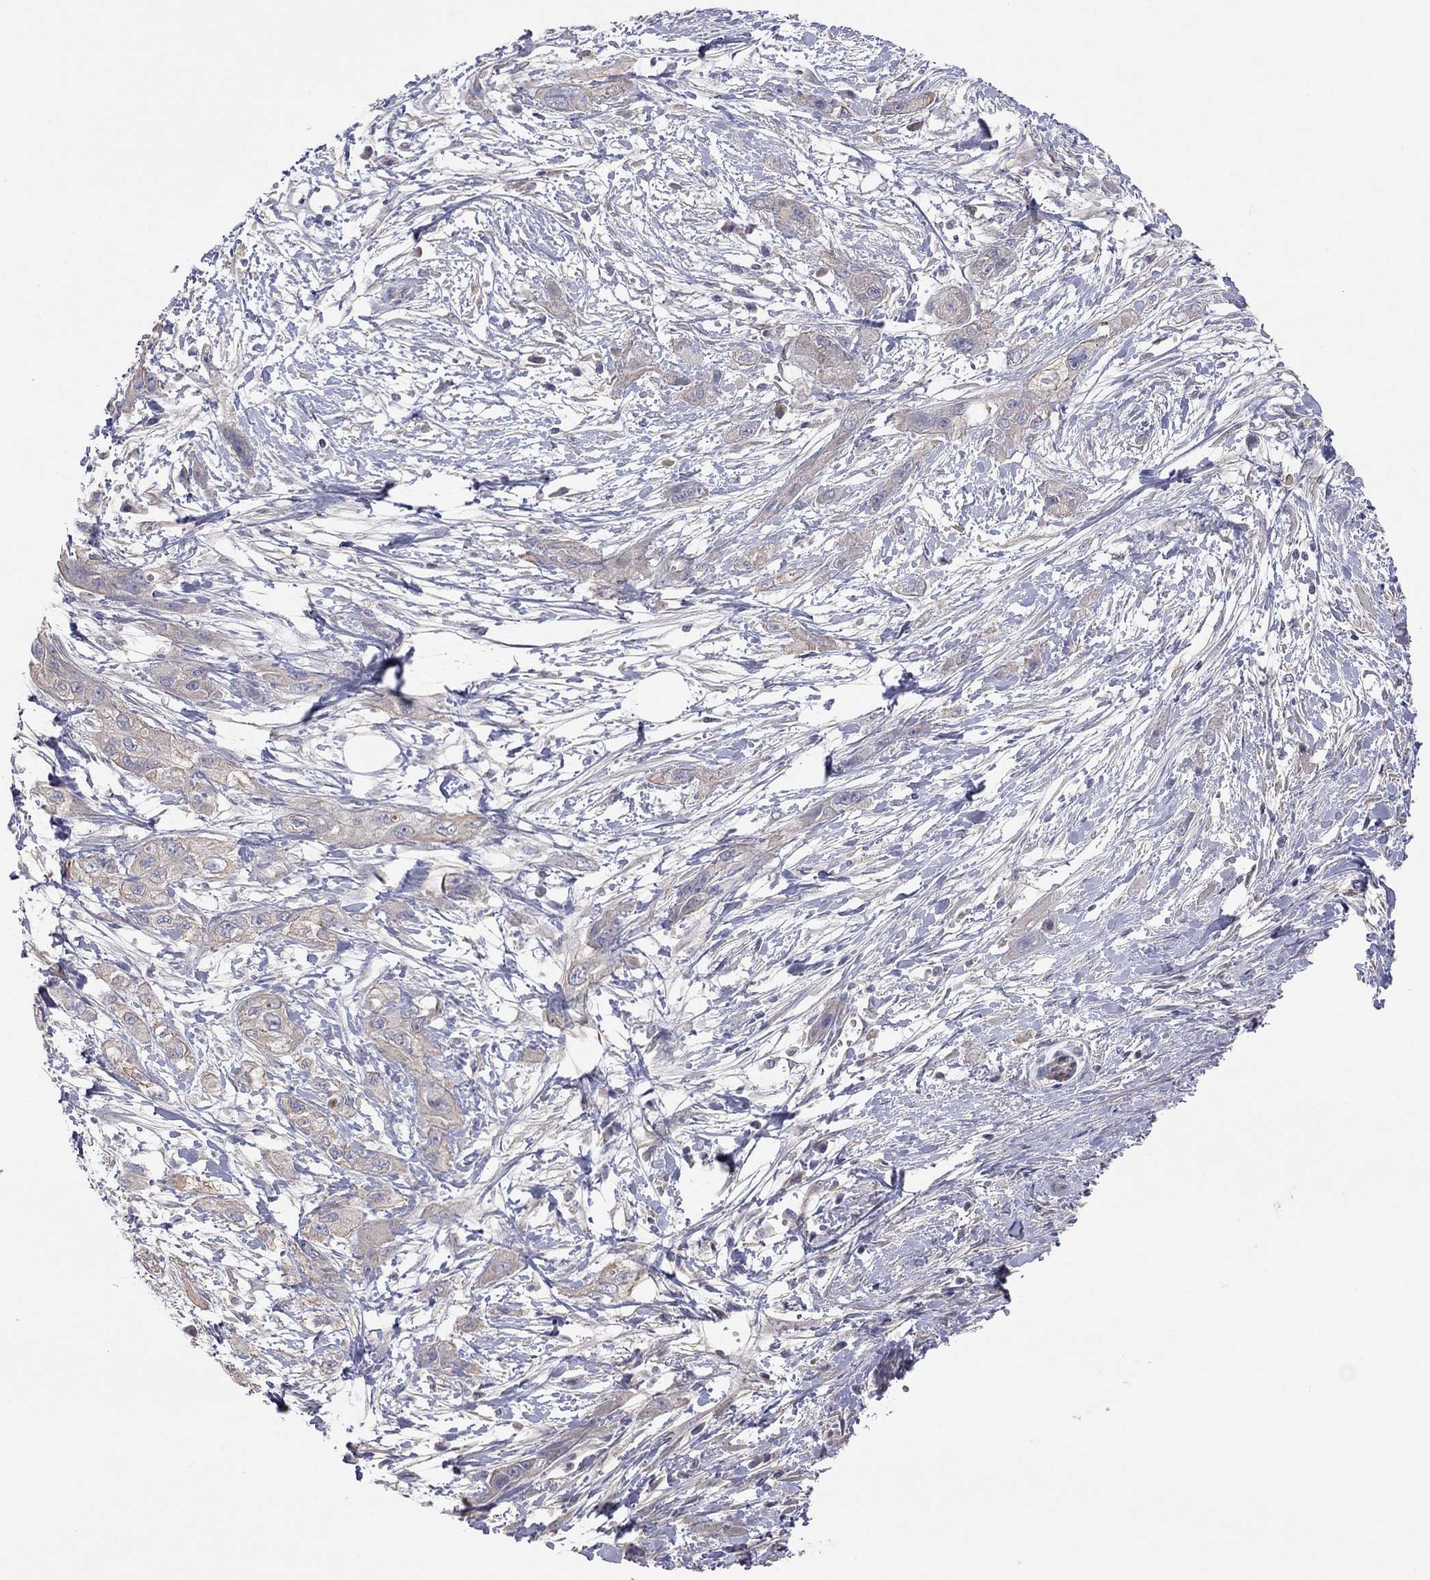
{"staining": {"intensity": "weak", "quantity": "25%-75%", "location": "cytoplasmic/membranous"}, "tissue": "pancreatic cancer", "cell_type": "Tumor cells", "image_type": "cancer", "snomed": [{"axis": "morphology", "description": "Adenocarcinoma, NOS"}, {"axis": "topography", "description": "Pancreas"}], "caption": "Immunohistochemical staining of pancreatic adenocarcinoma shows weak cytoplasmic/membranous protein positivity in about 25%-75% of tumor cells.", "gene": "KCNB1", "patient": {"sex": "male", "age": 72}}